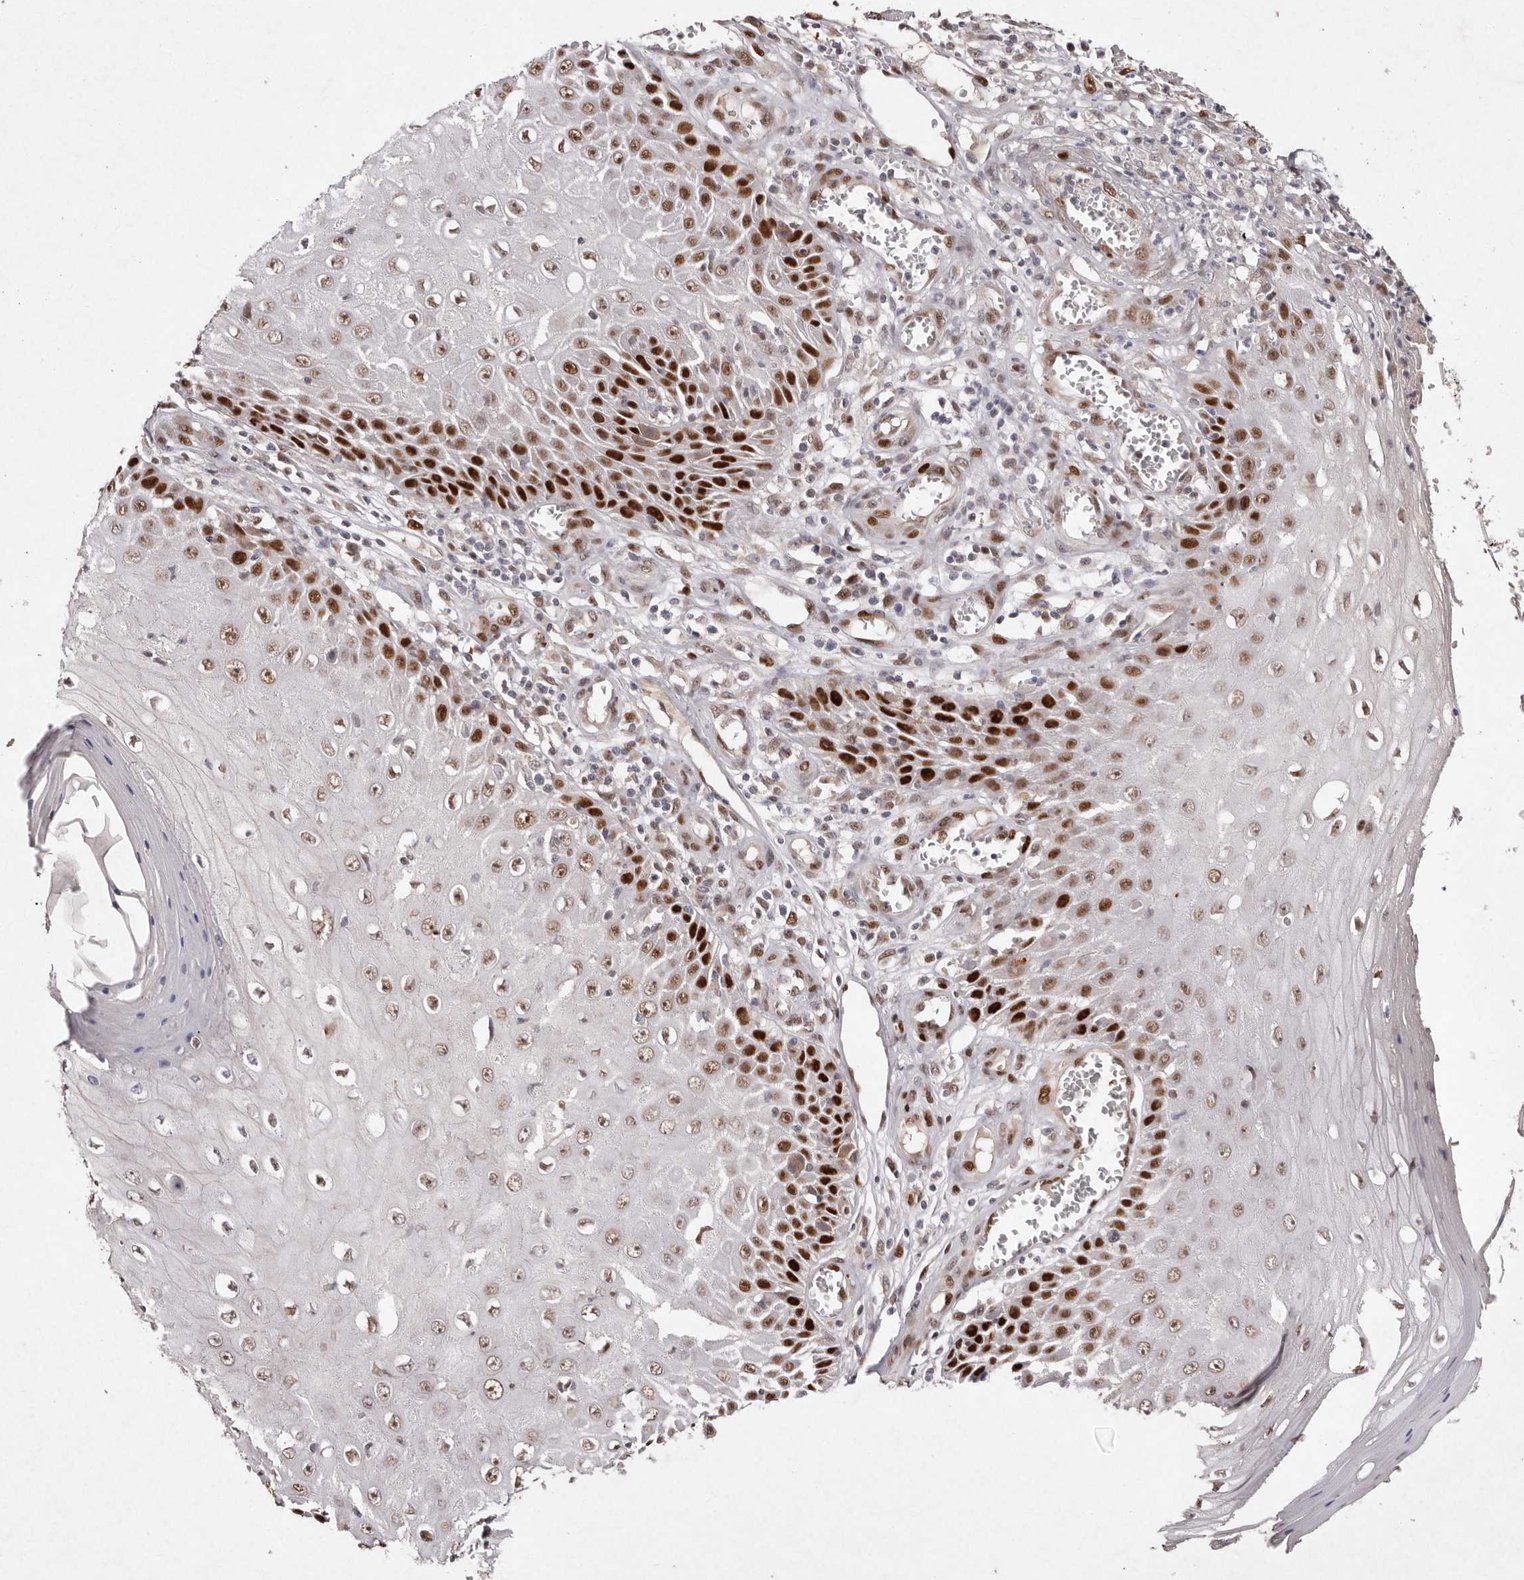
{"staining": {"intensity": "strong", "quantity": "25%-75%", "location": "nuclear"}, "tissue": "skin cancer", "cell_type": "Tumor cells", "image_type": "cancer", "snomed": [{"axis": "morphology", "description": "Squamous cell carcinoma, NOS"}, {"axis": "topography", "description": "Skin"}], "caption": "Skin cancer (squamous cell carcinoma) was stained to show a protein in brown. There is high levels of strong nuclear expression in approximately 25%-75% of tumor cells.", "gene": "KLF7", "patient": {"sex": "female", "age": 73}}